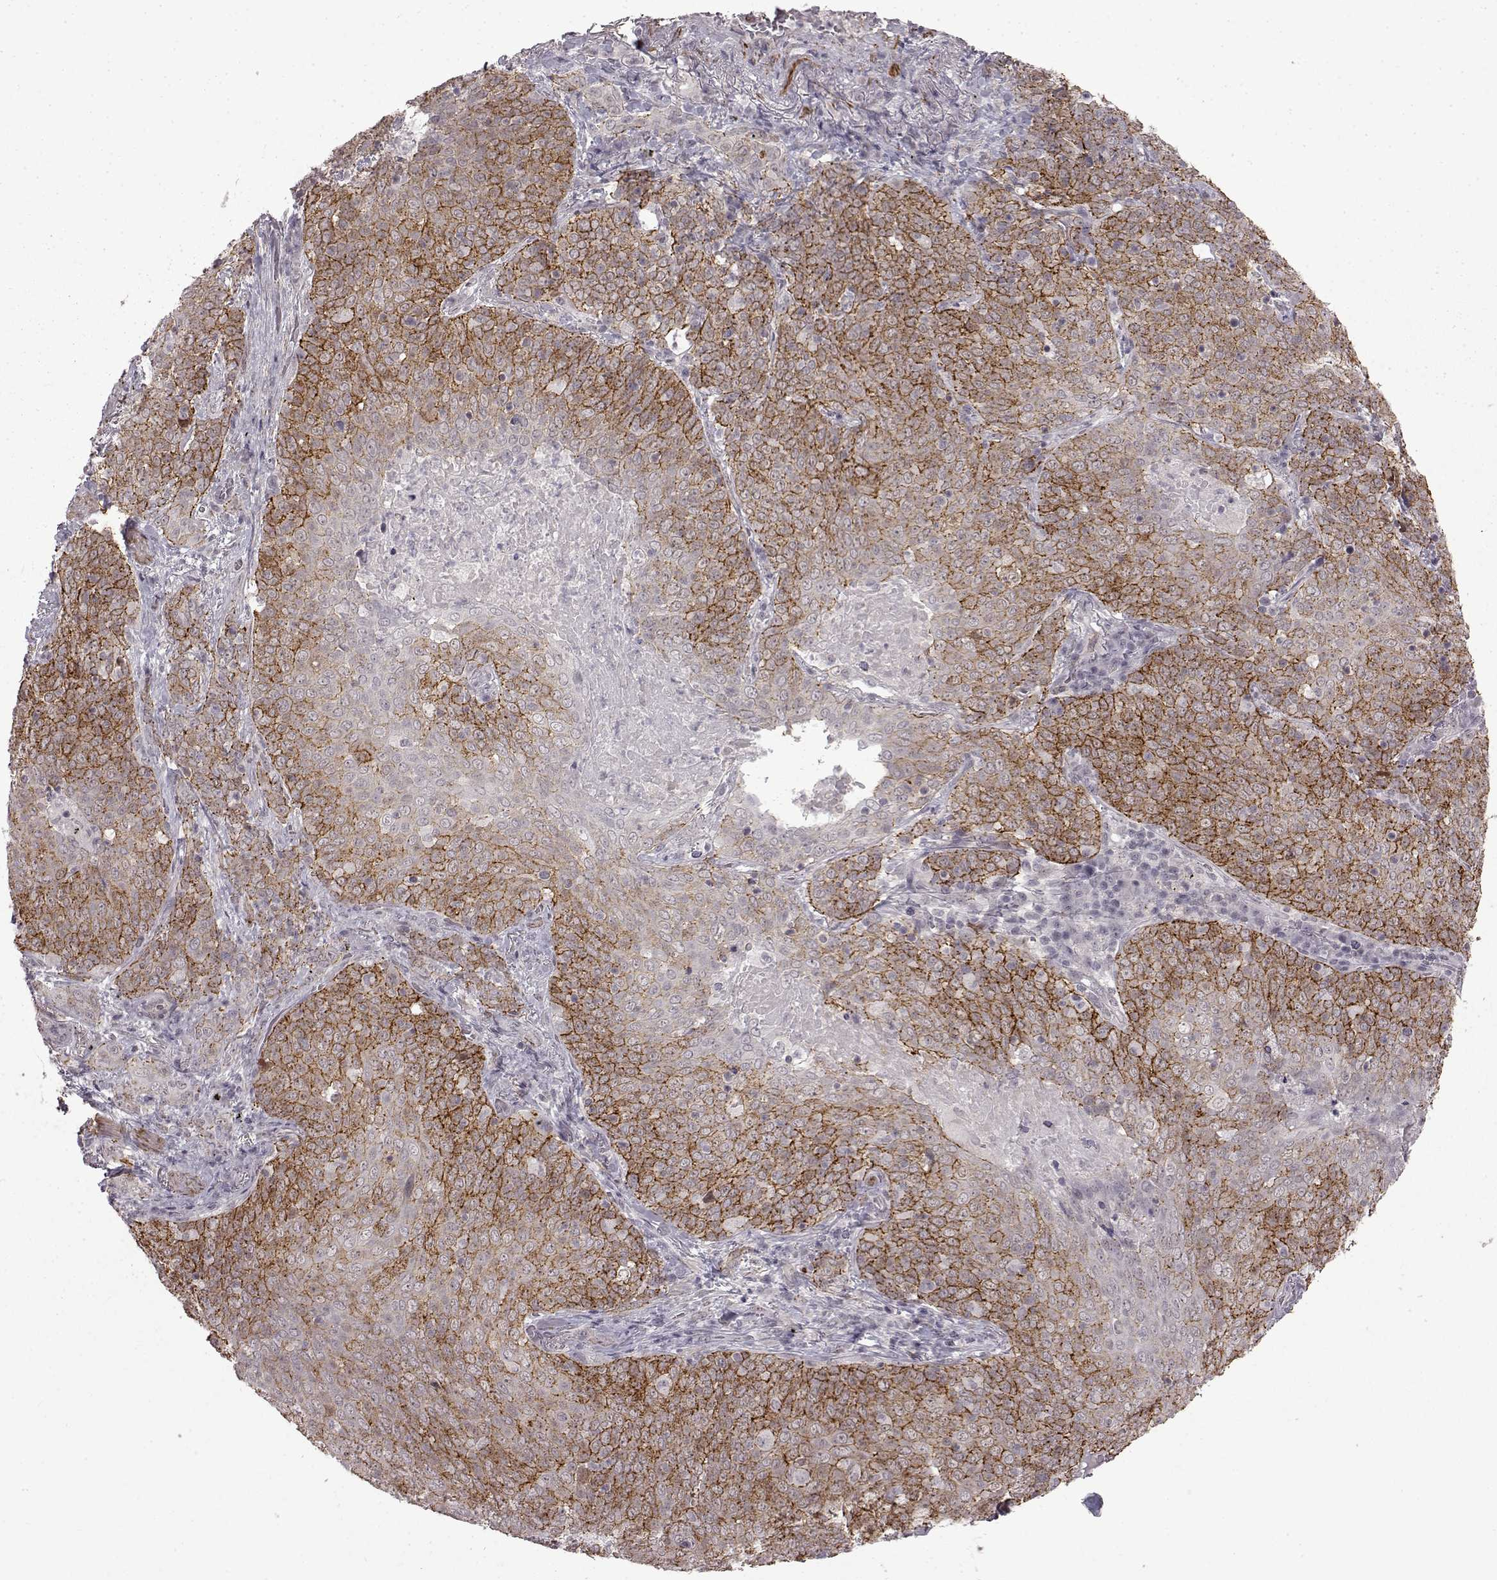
{"staining": {"intensity": "strong", "quantity": "25%-75%", "location": "cytoplasmic/membranous"}, "tissue": "lung cancer", "cell_type": "Tumor cells", "image_type": "cancer", "snomed": [{"axis": "morphology", "description": "Squamous cell carcinoma, NOS"}, {"axis": "topography", "description": "Lung"}], "caption": "A photomicrograph showing strong cytoplasmic/membranous positivity in about 25%-75% of tumor cells in lung cancer (squamous cell carcinoma), as visualized by brown immunohistochemical staining.", "gene": "SYNPO2", "patient": {"sex": "male", "age": 82}}